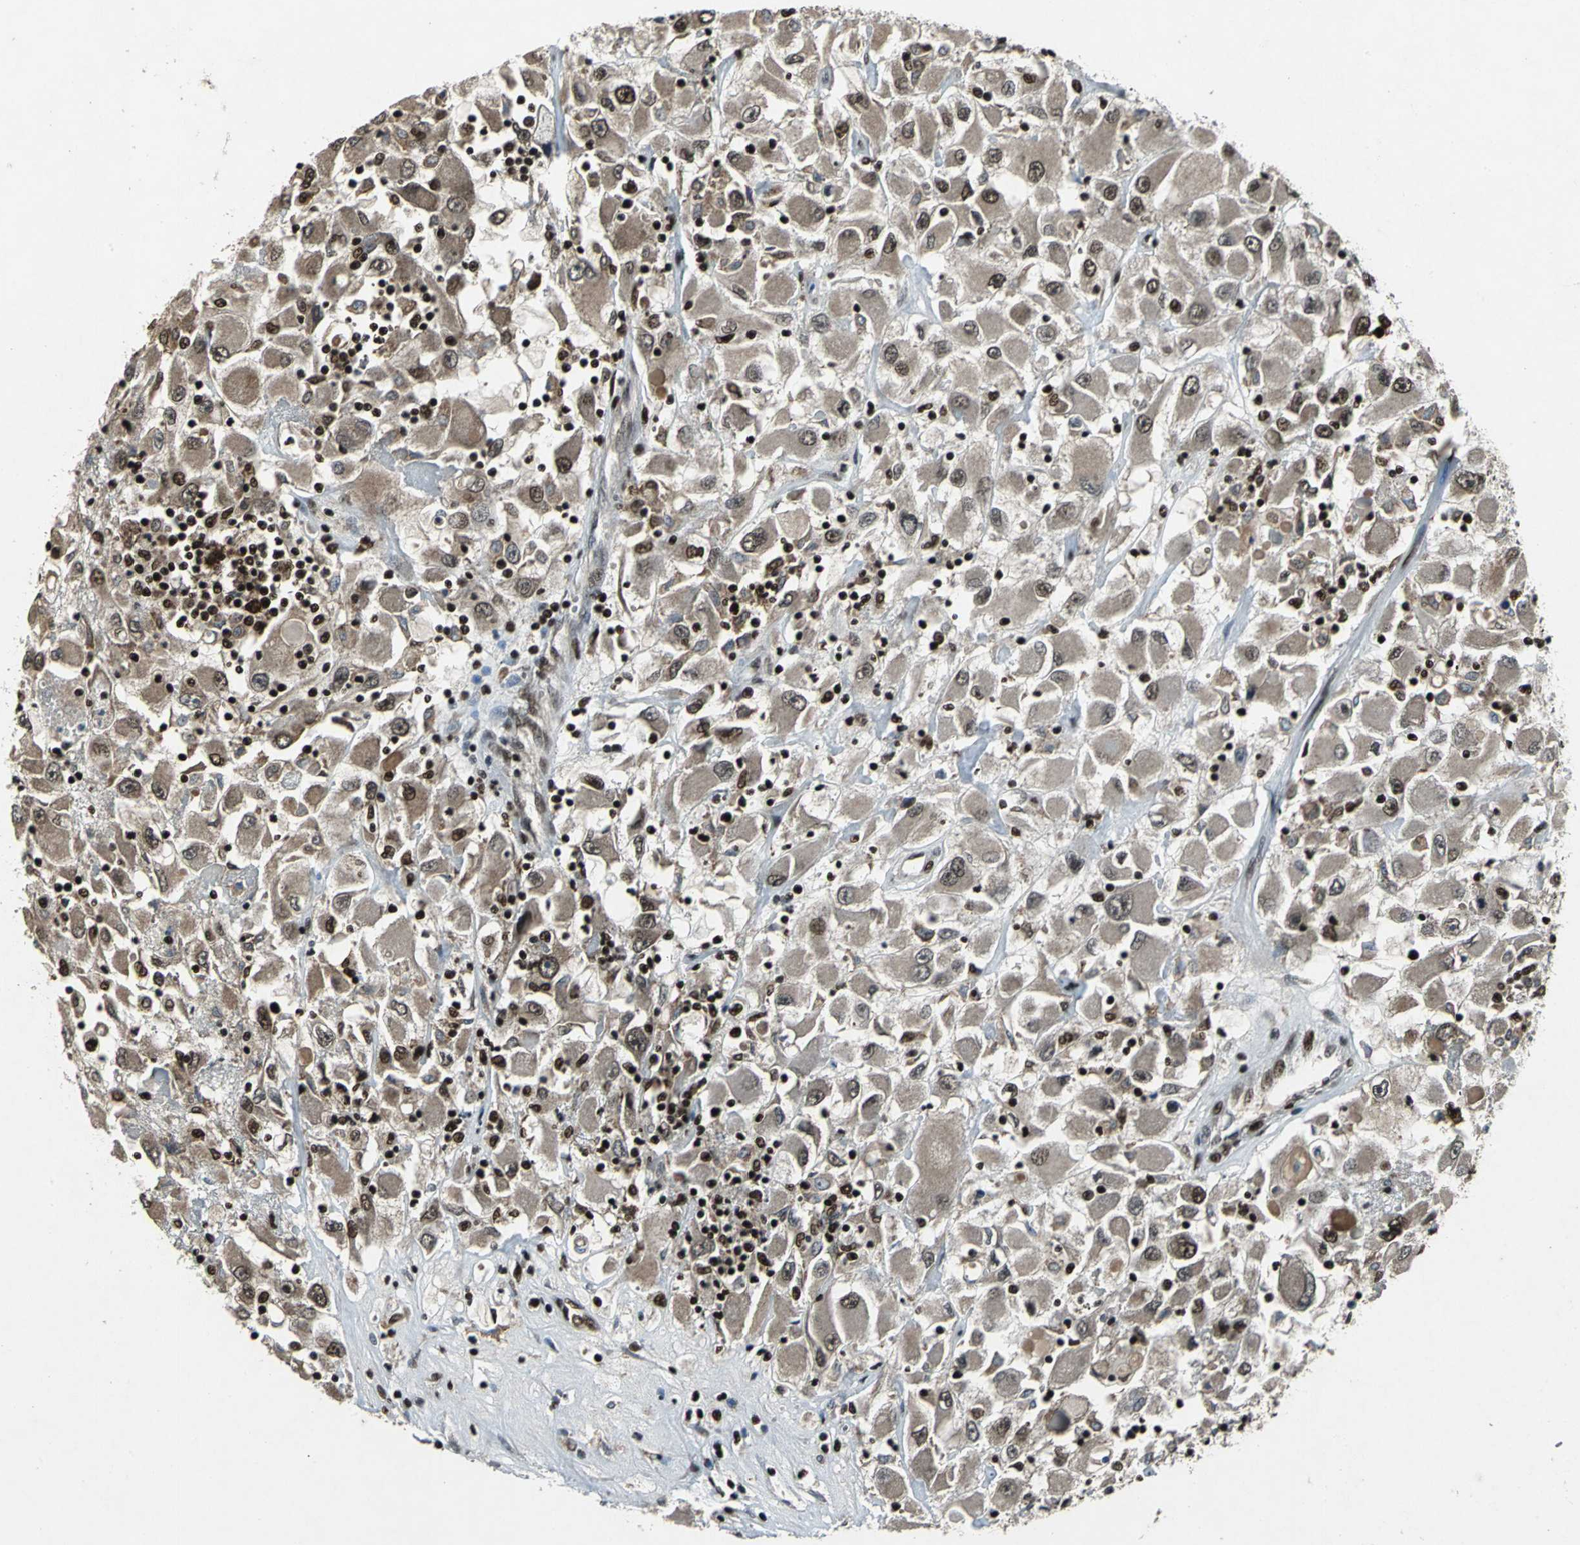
{"staining": {"intensity": "moderate", "quantity": ">75%", "location": "cytoplasmic/membranous,nuclear"}, "tissue": "renal cancer", "cell_type": "Tumor cells", "image_type": "cancer", "snomed": [{"axis": "morphology", "description": "Adenocarcinoma, NOS"}, {"axis": "topography", "description": "Kidney"}], "caption": "A photomicrograph showing moderate cytoplasmic/membranous and nuclear positivity in approximately >75% of tumor cells in adenocarcinoma (renal), as visualized by brown immunohistochemical staining.", "gene": "MTA2", "patient": {"sex": "female", "age": 52}}